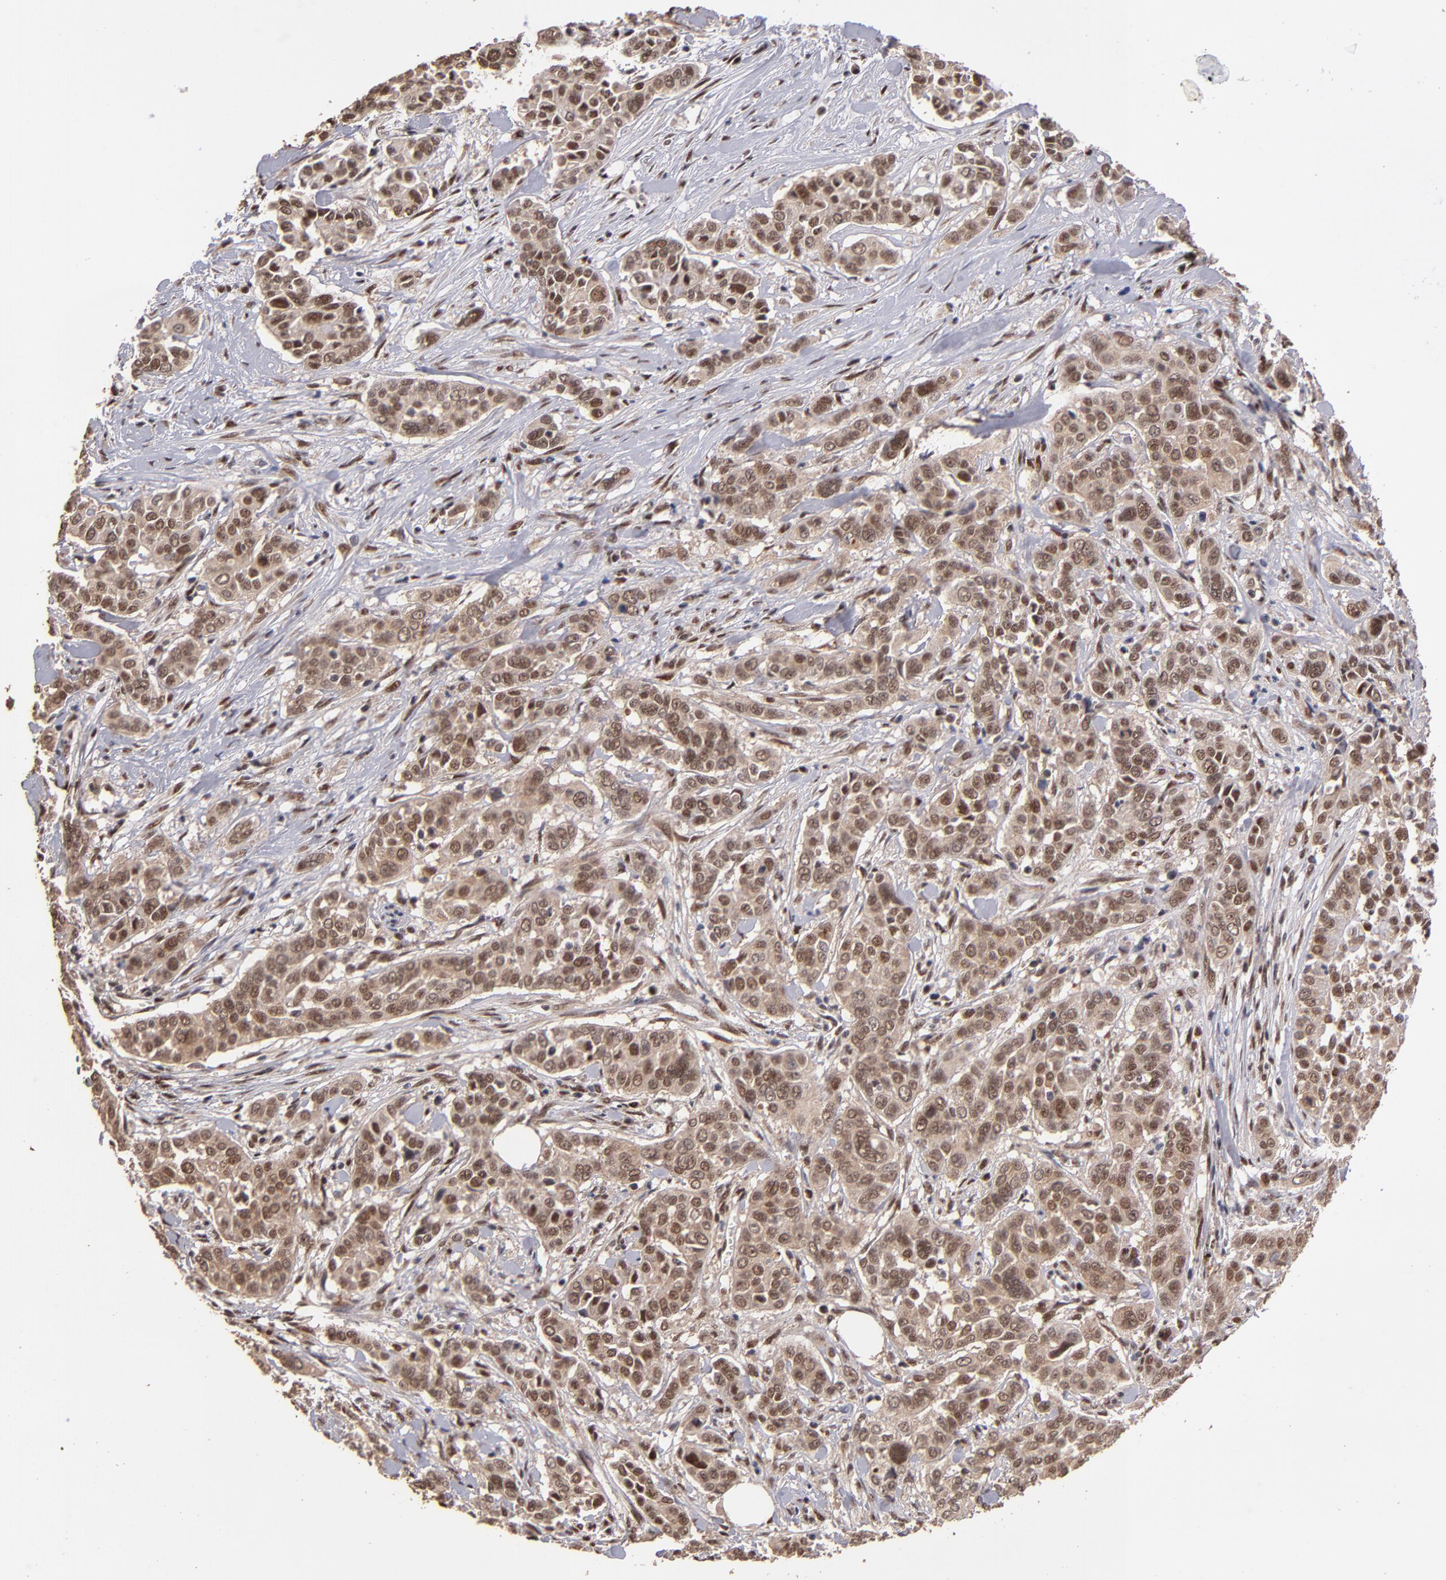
{"staining": {"intensity": "moderate", "quantity": ">75%", "location": "cytoplasmic/membranous,nuclear"}, "tissue": "pancreatic cancer", "cell_type": "Tumor cells", "image_type": "cancer", "snomed": [{"axis": "morphology", "description": "Adenocarcinoma, NOS"}, {"axis": "topography", "description": "Pancreas"}], "caption": "Immunohistochemistry (IHC) staining of adenocarcinoma (pancreatic), which displays medium levels of moderate cytoplasmic/membranous and nuclear positivity in approximately >75% of tumor cells indicating moderate cytoplasmic/membranous and nuclear protein positivity. The staining was performed using DAB (3,3'-diaminobenzidine) (brown) for protein detection and nuclei were counterstained in hematoxylin (blue).", "gene": "EAPP", "patient": {"sex": "female", "age": 52}}